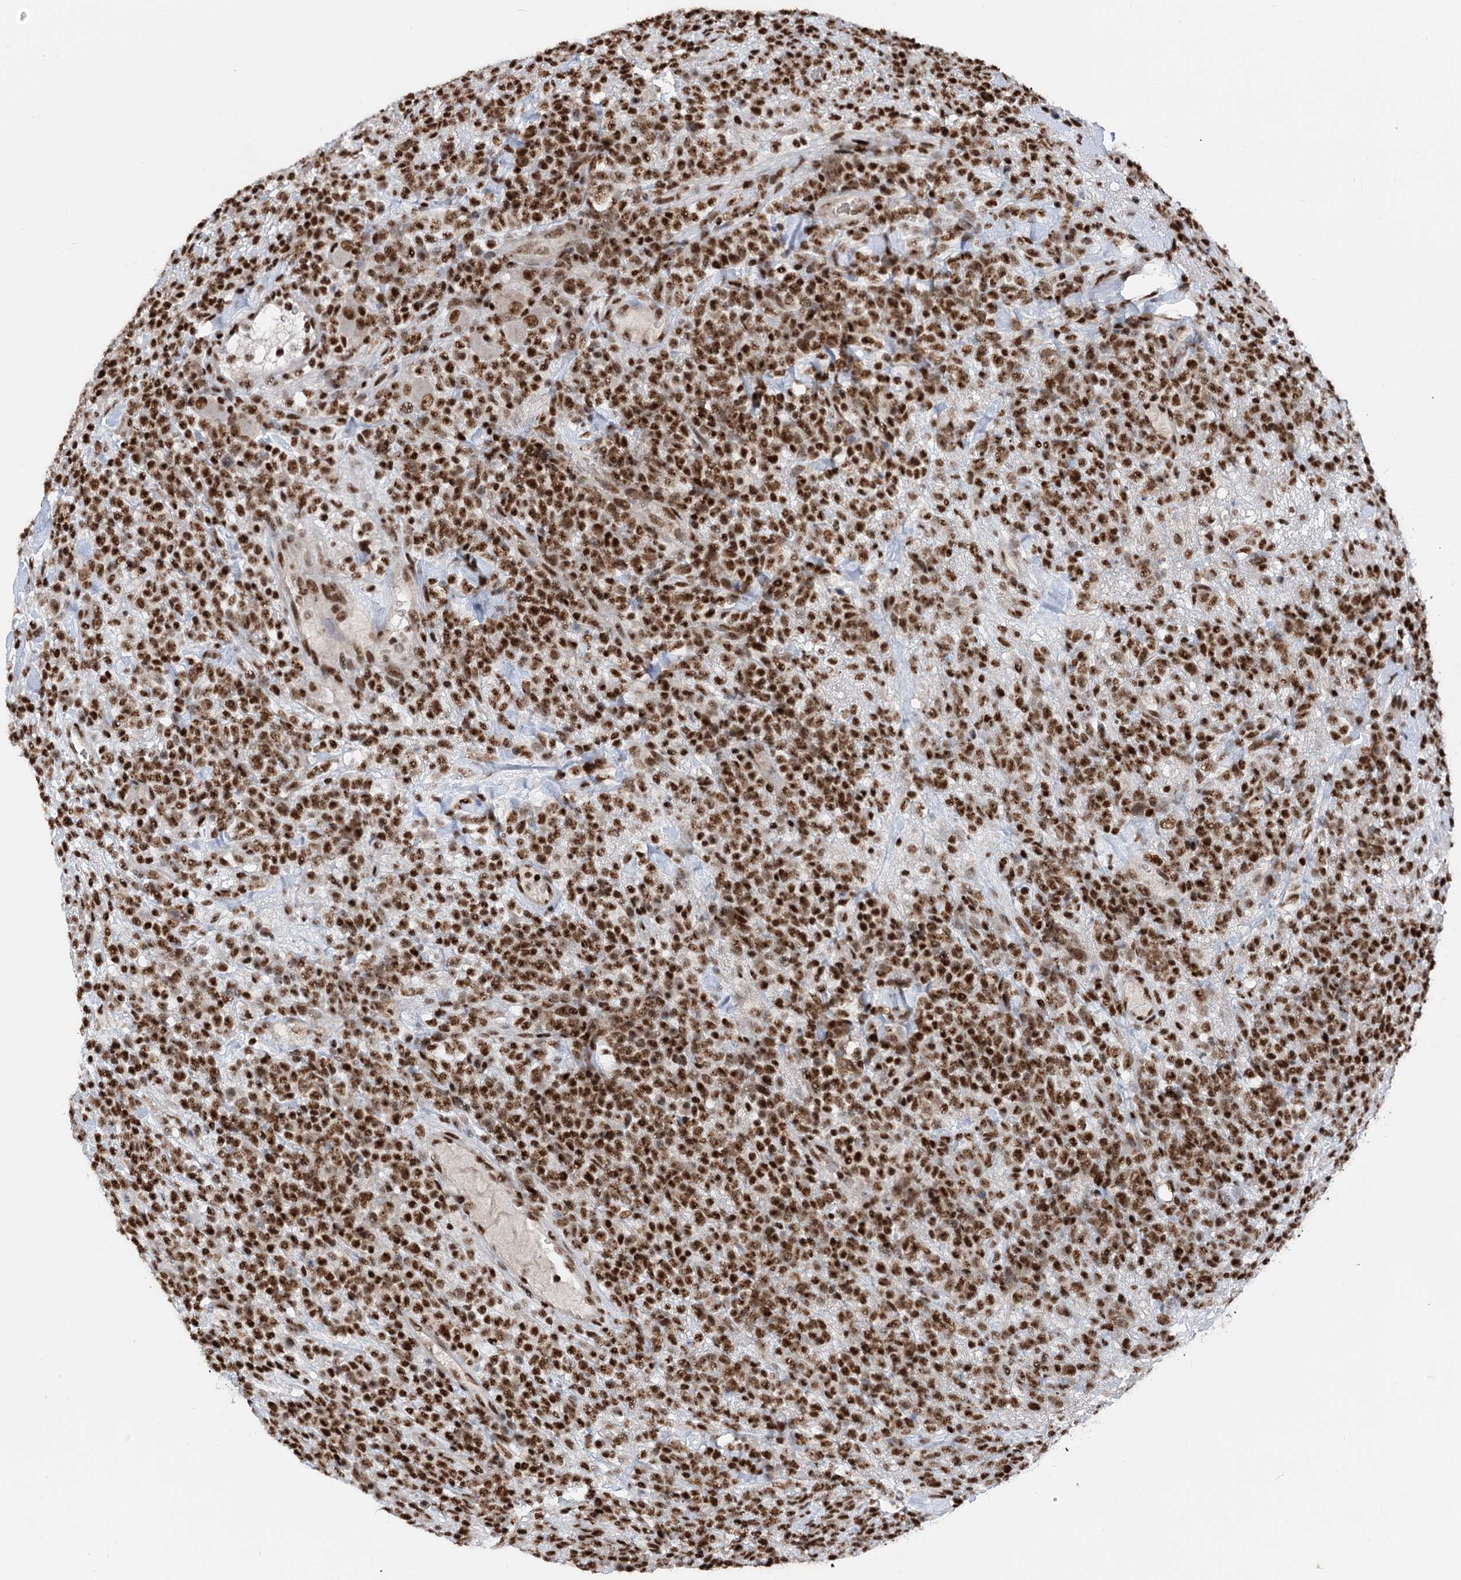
{"staining": {"intensity": "strong", "quantity": ">75%", "location": "nuclear"}, "tissue": "lymphoma", "cell_type": "Tumor cells", "image_type": "cancer", "snomed": [{"axis": "morphology", "description": "Malignant lymphoma, non-Hodgkin's type, High grade"}, {"axis": "topography", "description": "Colon"}], "caption": "Immunohistochemistry (IHC) of human high-grade malignant lymphoma, non-Hodgkin's type exhibits high levels of strong nuclear positivity in approximately >75% of tumor cells.", "gene": "CGGBP1", "patient": {"sex": "female", "age": 53}}